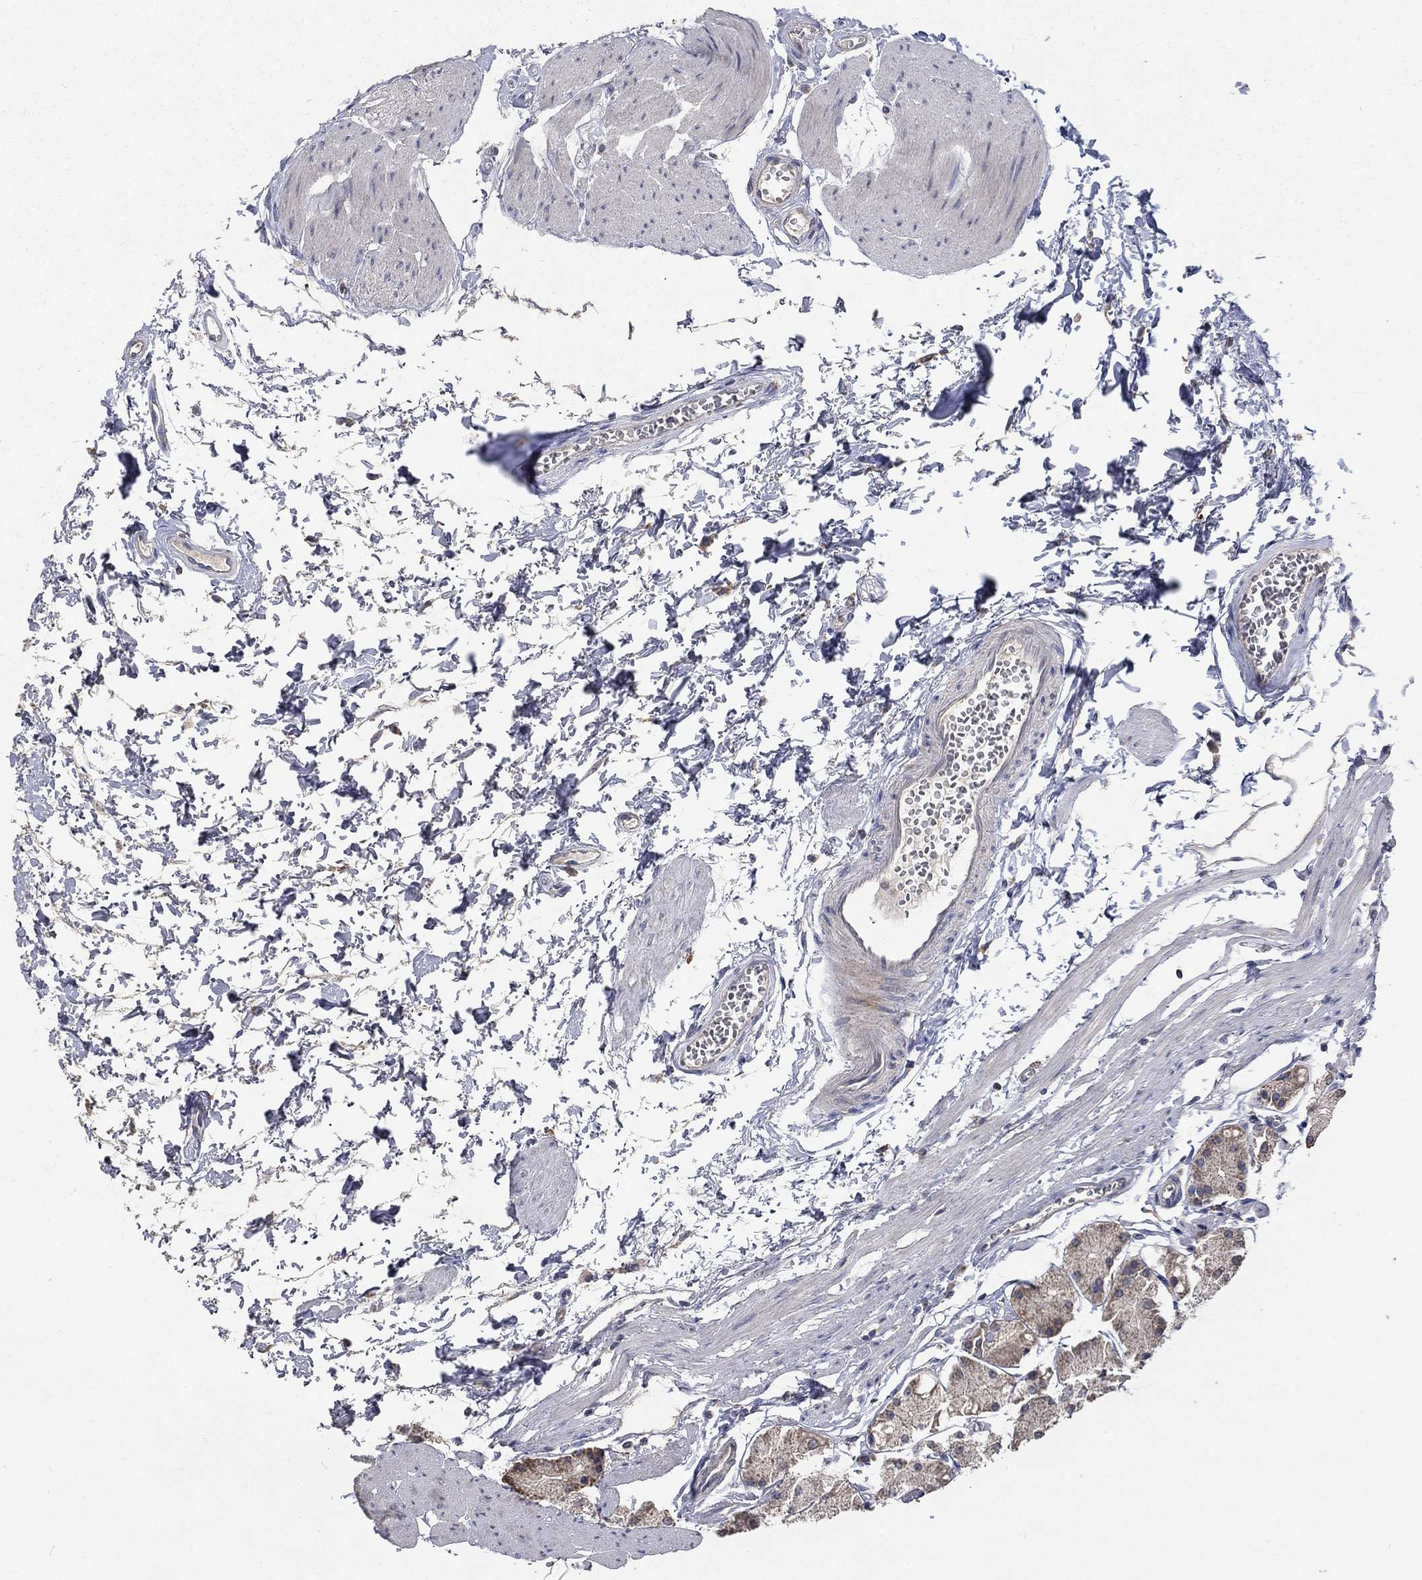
{"staining": {"intensity": "weak", "quantity": "25%-75%", "location": "cytoplasmic/membranous"}, "tissue": "stomach", "cell_type": "Glandular cells", "image_type": "normal", "snomed": [{"axis": "morphology", "description": "Normal tissue, NOS"}, {"axis": "topography", "description": "Stomach, upper"}], "caption": "Immunohistochemistry photomicrograph of benign stomach stained for a protein (brown), which exhibits low levels of weak cytoplasmic/membranous positivity in about 25%-75% of glandular cells.", "gene": "UGT8", "patient": {"sex": "male", "age": 60}}